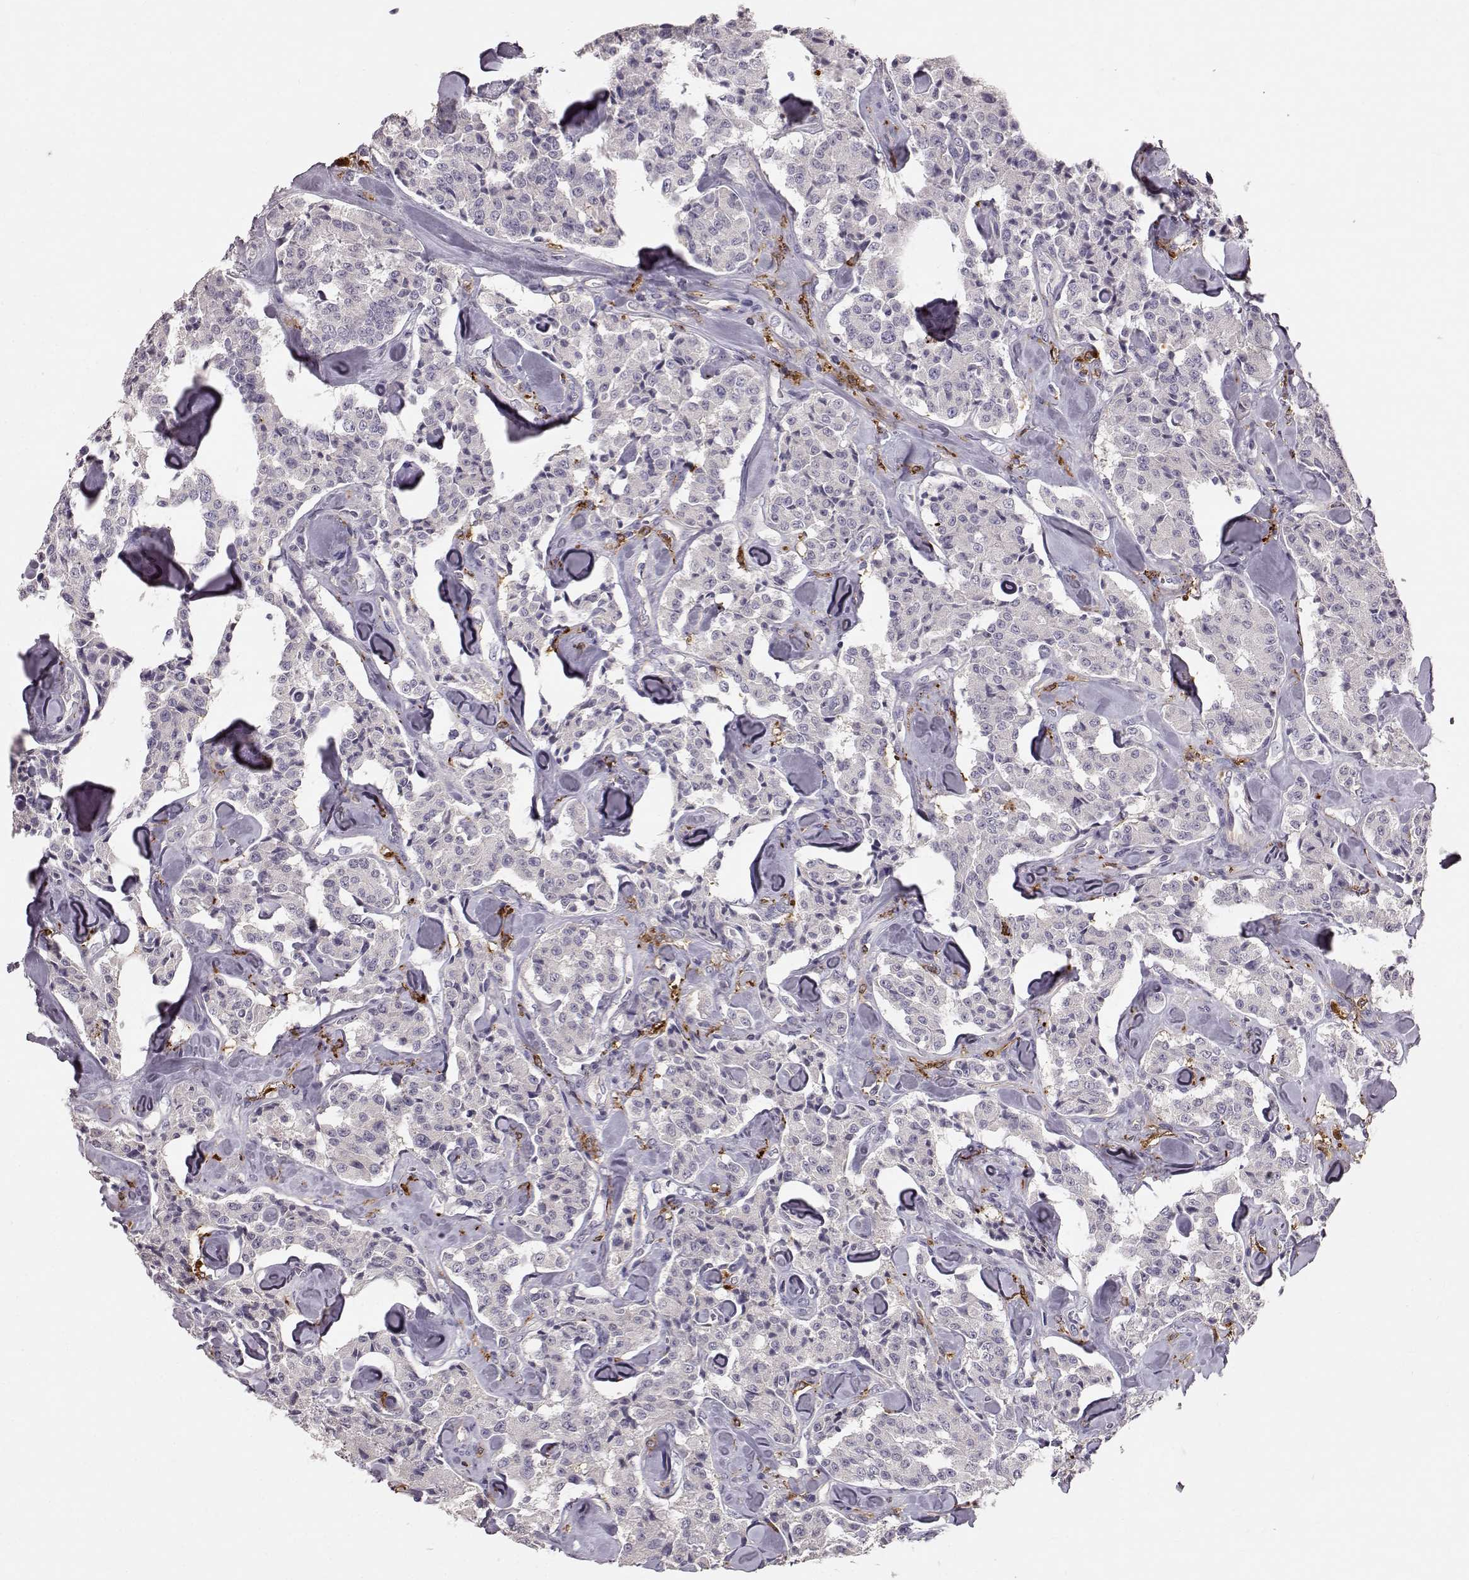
{"staining": {"intensity": "negative", "quantity": "none", "location": "none"}, "tissue": "carcinoid", "cell_type": "Tumor cells", "image_type": "cancer", "snomed": [{"axis": "morphology", "description": "Carcinoid, malignant, NOS"}, {"axis": "topography", "description": "Pancreas"}], "caption": "DAB (3,3'-diaminobenzidine) immunohistochemical staining of human malignant carcinoid exhibits no significant positivity in tumor cells.", "gene": "CCNF", "patient": {"sex": "male", "age": 41}}